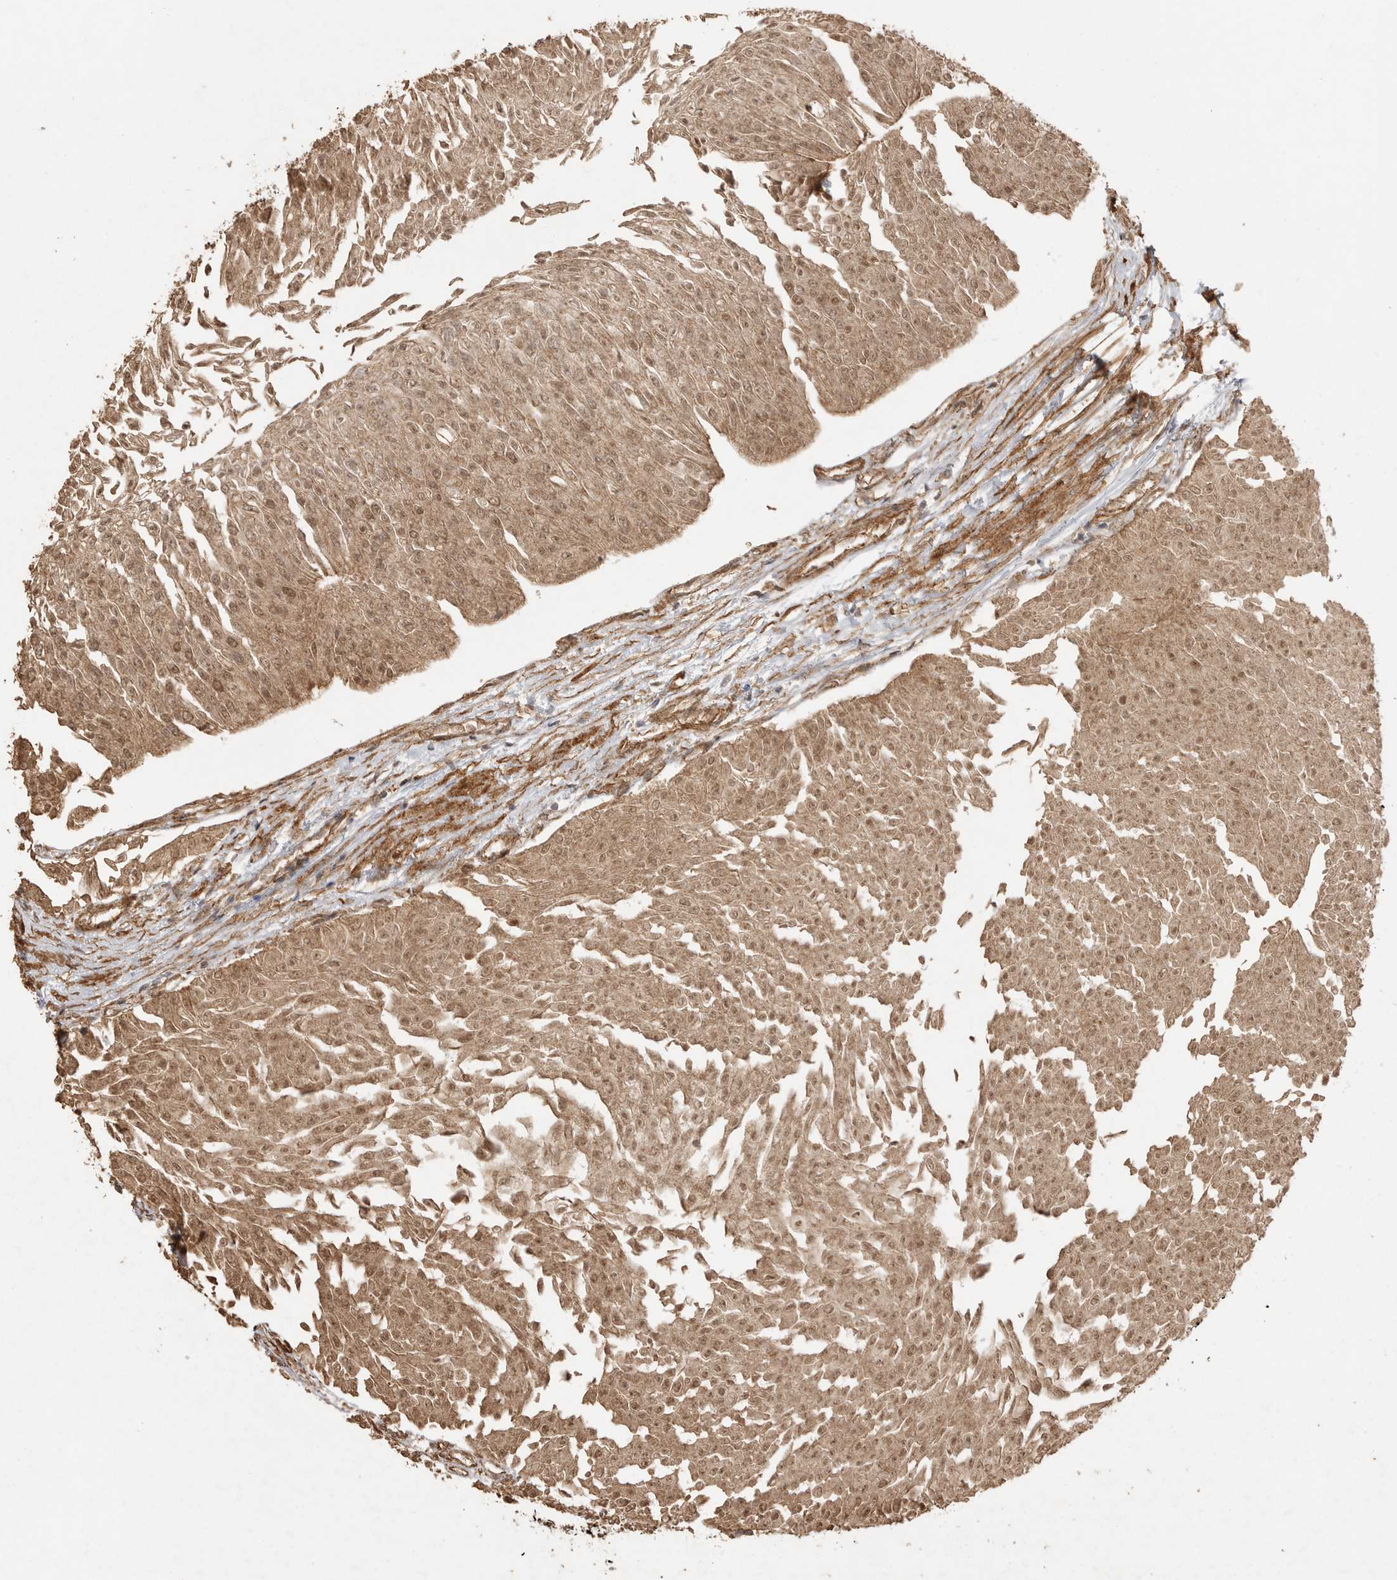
{"staining": {"intensity": "moderate", "quantity": ">75%", "location": "cytoplasmic/membranous,nuclear"}, "tissue": "urothelial cancer", "cell_type": "Tumor cells", "image_type": "cancer", "snomed": [{"axis": "morphology", "description": "Urothelial carcinoma, Low grade"}, {"axis": "topography", "description": "Urinary bladder"}], "caption": "Immunohistochemical staining of human low-grade urothelial carcinoma demonstrates moderate cytoplasmic/membranous and nuclear protein positivity in about >75% of tumor cells. Nuclei are stained in blue.", "gene": "BOC", "patient": {"sex": "male", "age": 67}}